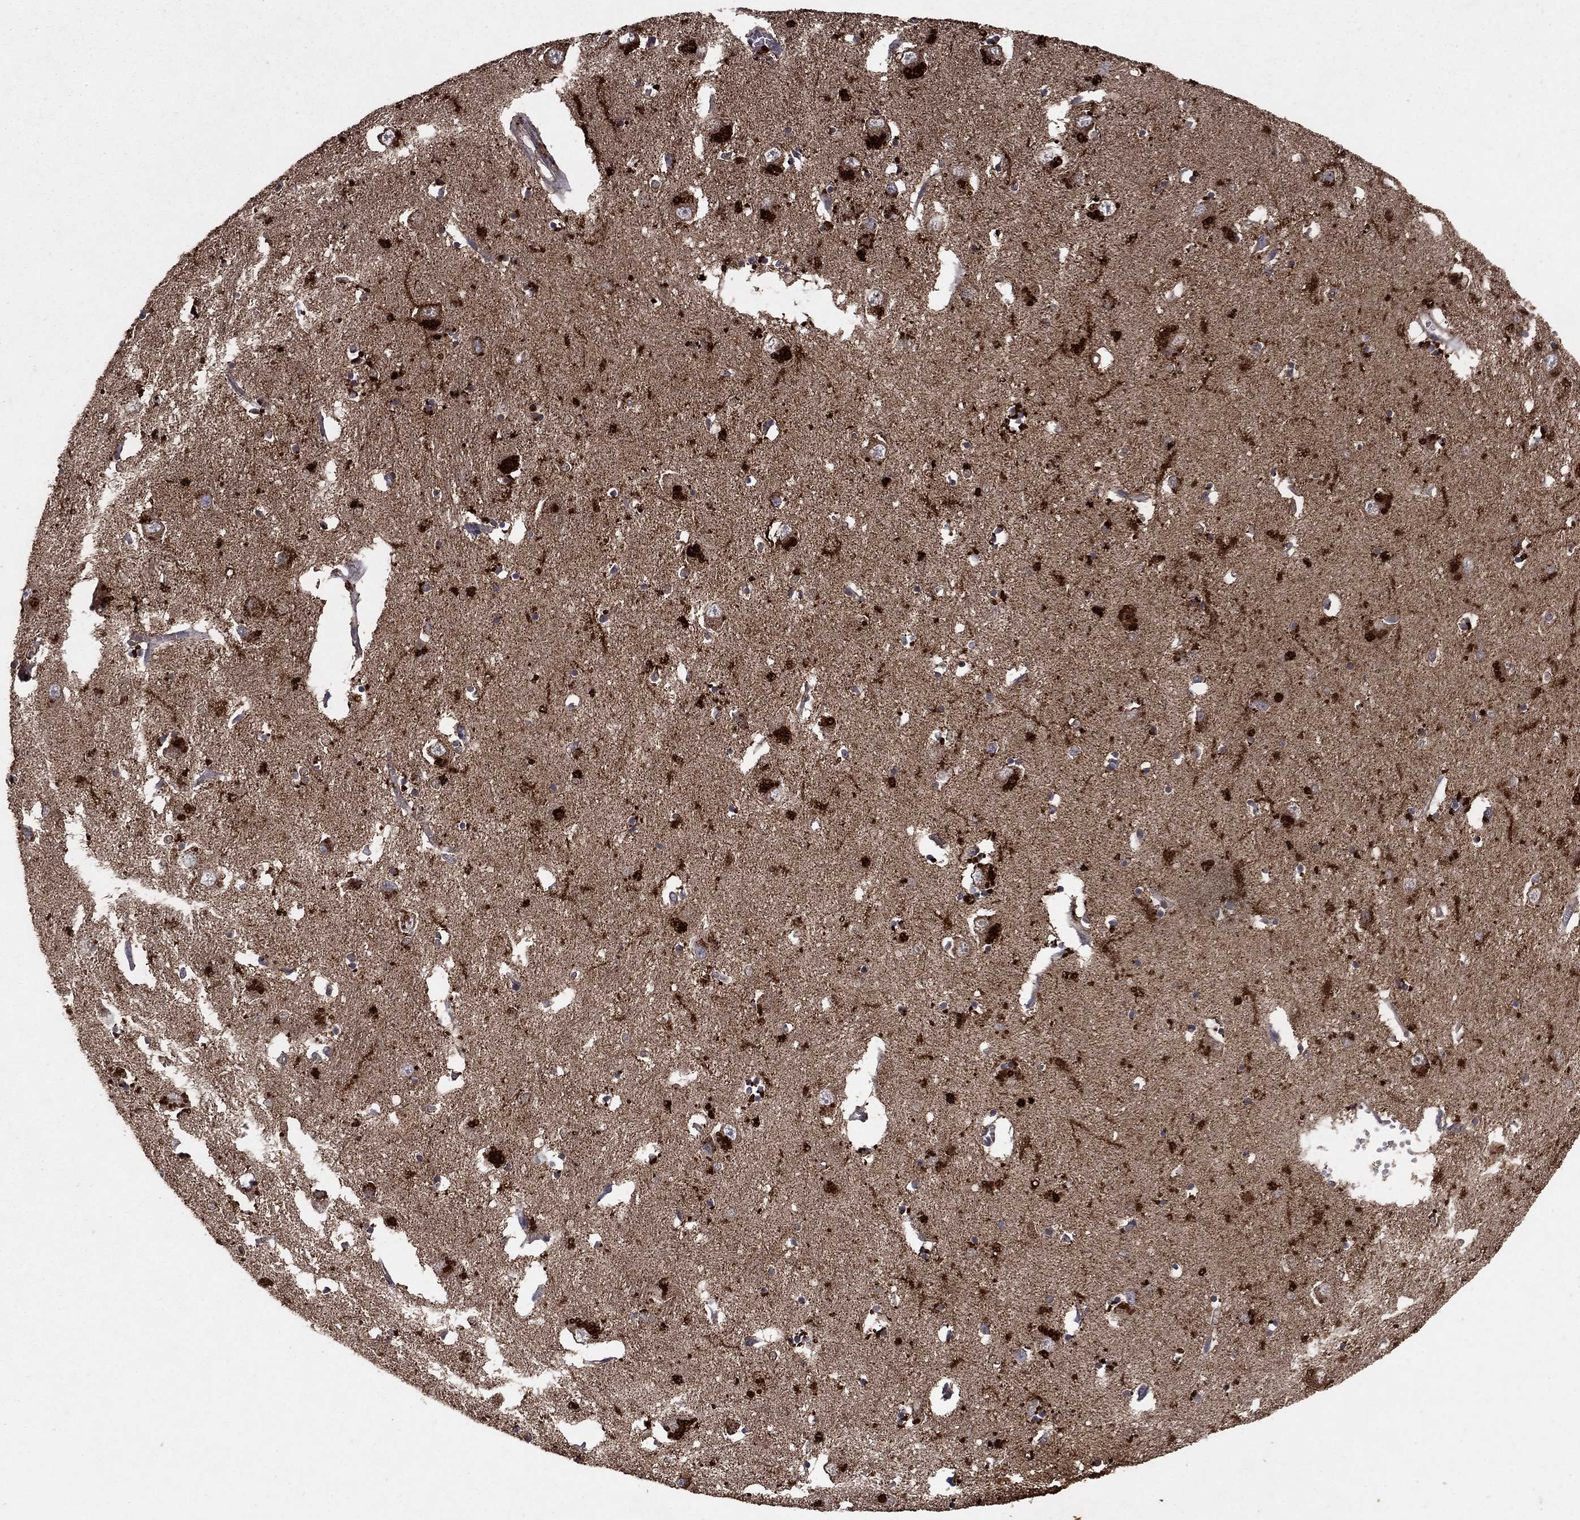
{"staining": {"intensity": "strong", "quantity": "25%-75%", "location": "cytoplasmic/membranous"}, "tissue": "caudate", "cell_type": "Glial cells", "image_type": "normal", "snomed": [{"axis": "morphology", "description": "Normal tissue, NOS"}, {"axis": "topography", "description": "Lateral ventricle wall"}], "caption": "A brown stain labels strong cytoplasmic/membranous staining of a protein in glial cells of unremarkable caudate.", "gene": "DPH1", "patient": {"sex": "male", "age": 54}}